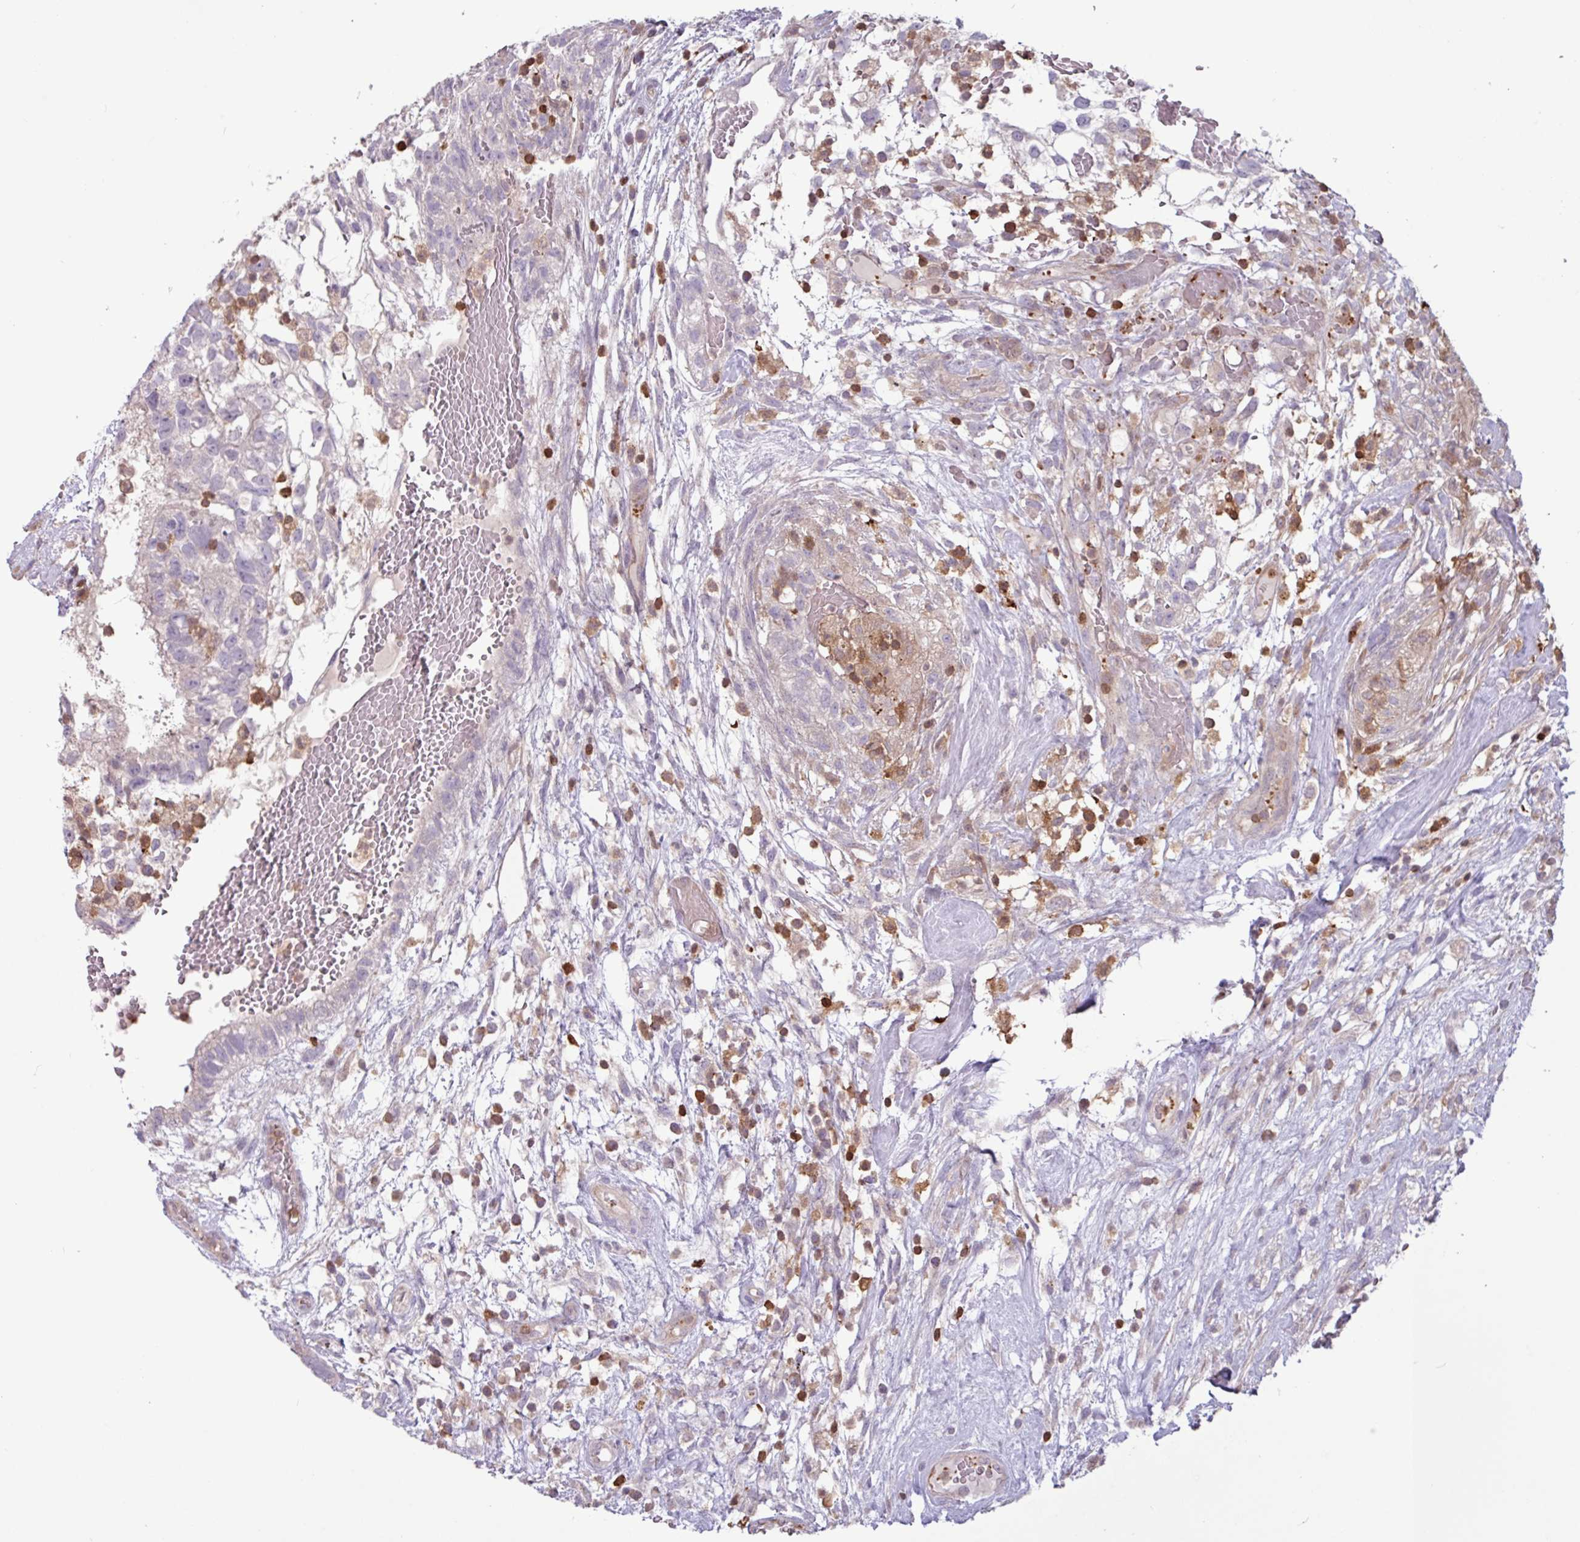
{"staining": {"intensity": "negative", "quantity": "none", "location": "none"}, "tissue": "testis cancer", "cell_type": "Tumor cells", "image_type": "cancer", "snomed": [{"axis": "morphology", "description": "Normal tissue, NOS"}, {"axis": "morphology", "description": "Carcinoma, Embryonal, NOS"}, {"axis": "topography", "description": "Testis"}], "caption": "Tumor cells show no significant protein expression in testis embryonal carcinoma.", "gene": "SEC61G", "patient": {"sex": "male", "age": 32}}